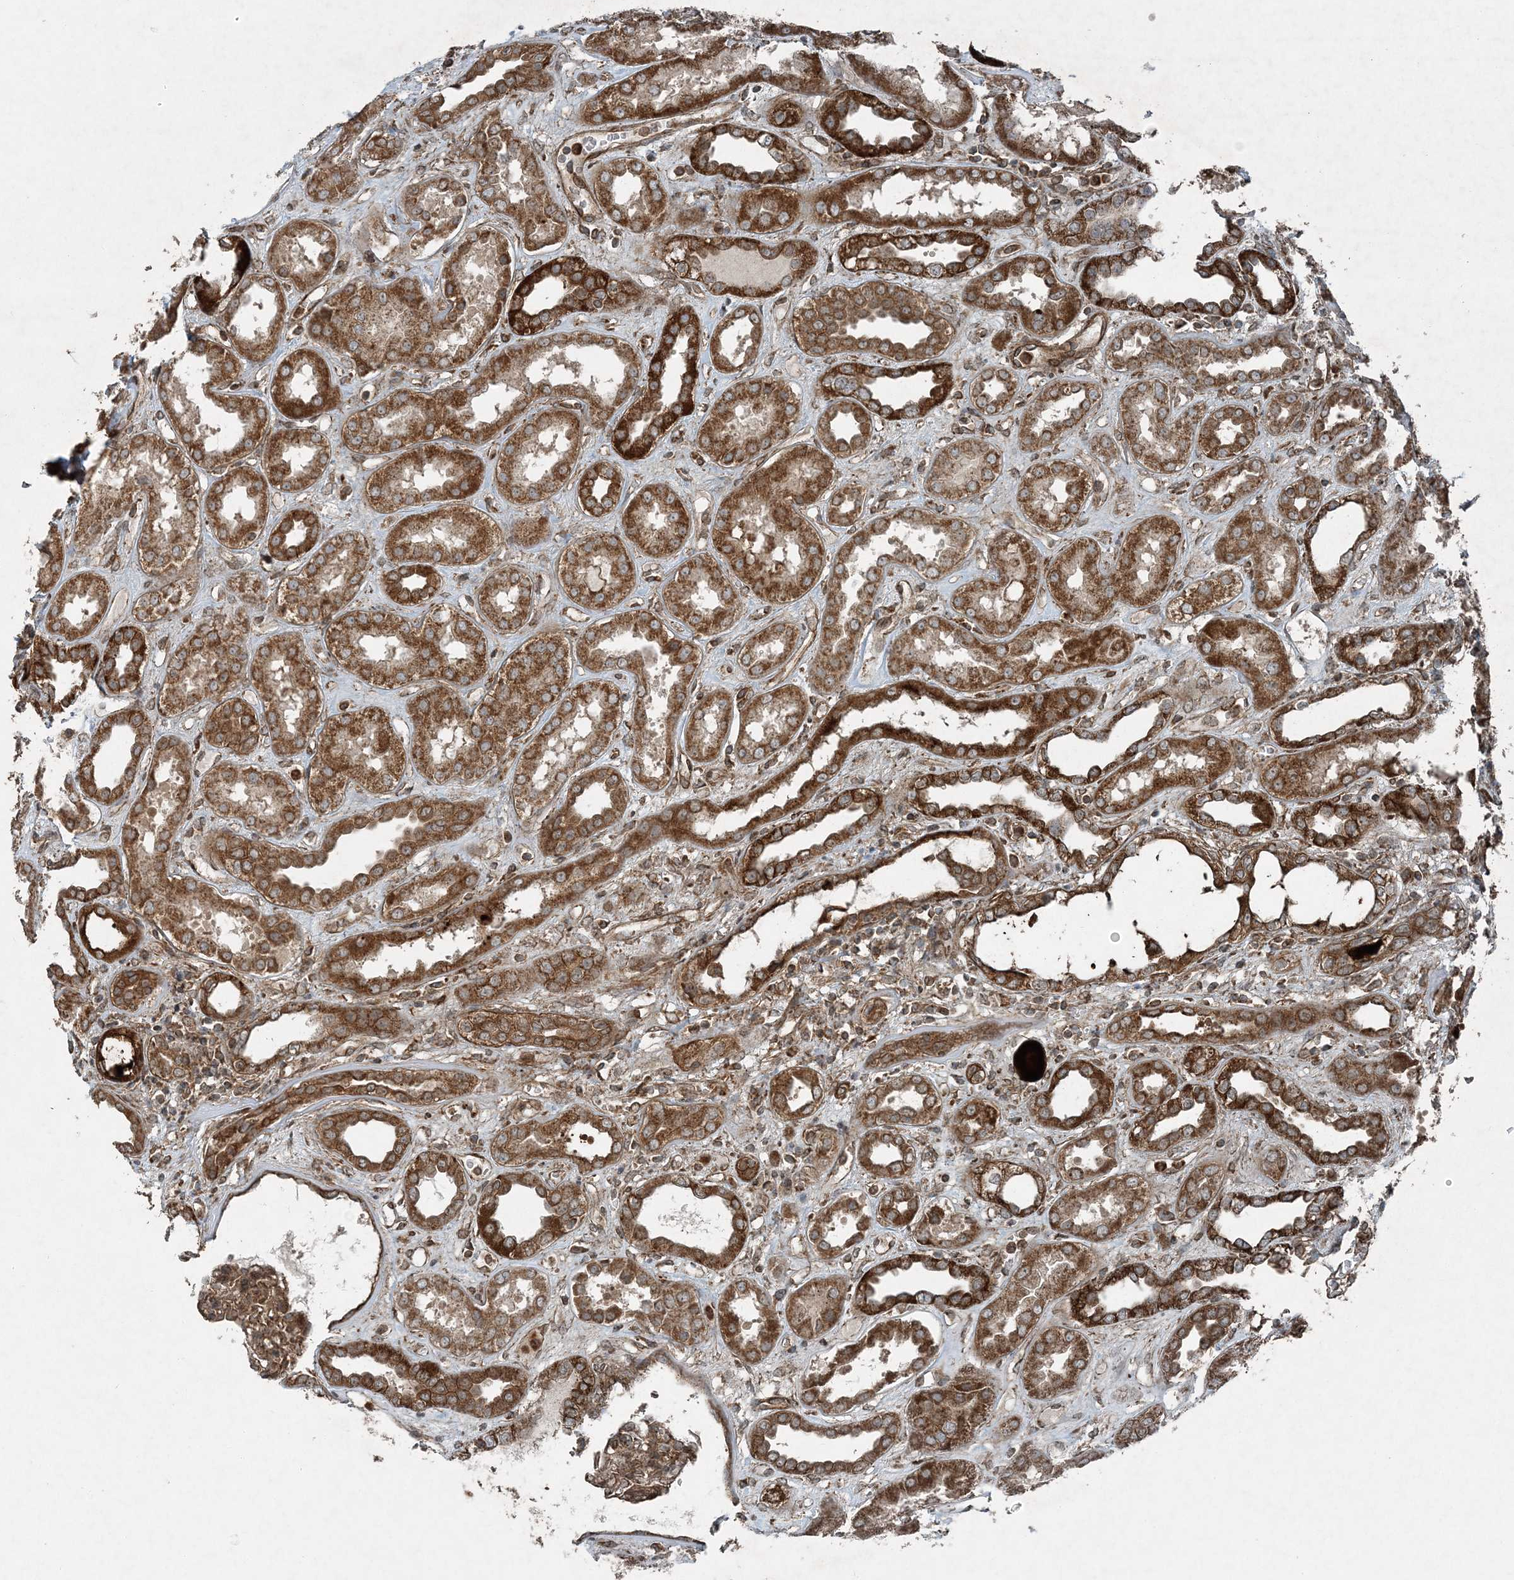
{"staining": {"intensity": "moderate", "quantity": ">75%", "location": "cytoplasmic/membranous"}, "tissue": "kidney", "cell_type": "Cells in glomeruli", "image_type": "normal", "snomed": [{"axis": "morphology", "description": "Normal tissue, NOS"}, {"axis": "topography", "description": "Kidney"}], "caption": "The immunohistochemical stain highlights moderate cytoplasmic/membranous positivity in cells in glomeruli of unremarkable kidney. The staining was performed using DAB, with brown indicating positive protein expression. Nuclei are stained blue with hematoxylin.", "gene": "COPS7B", "patient": {"sex": "male", "age": 59}}